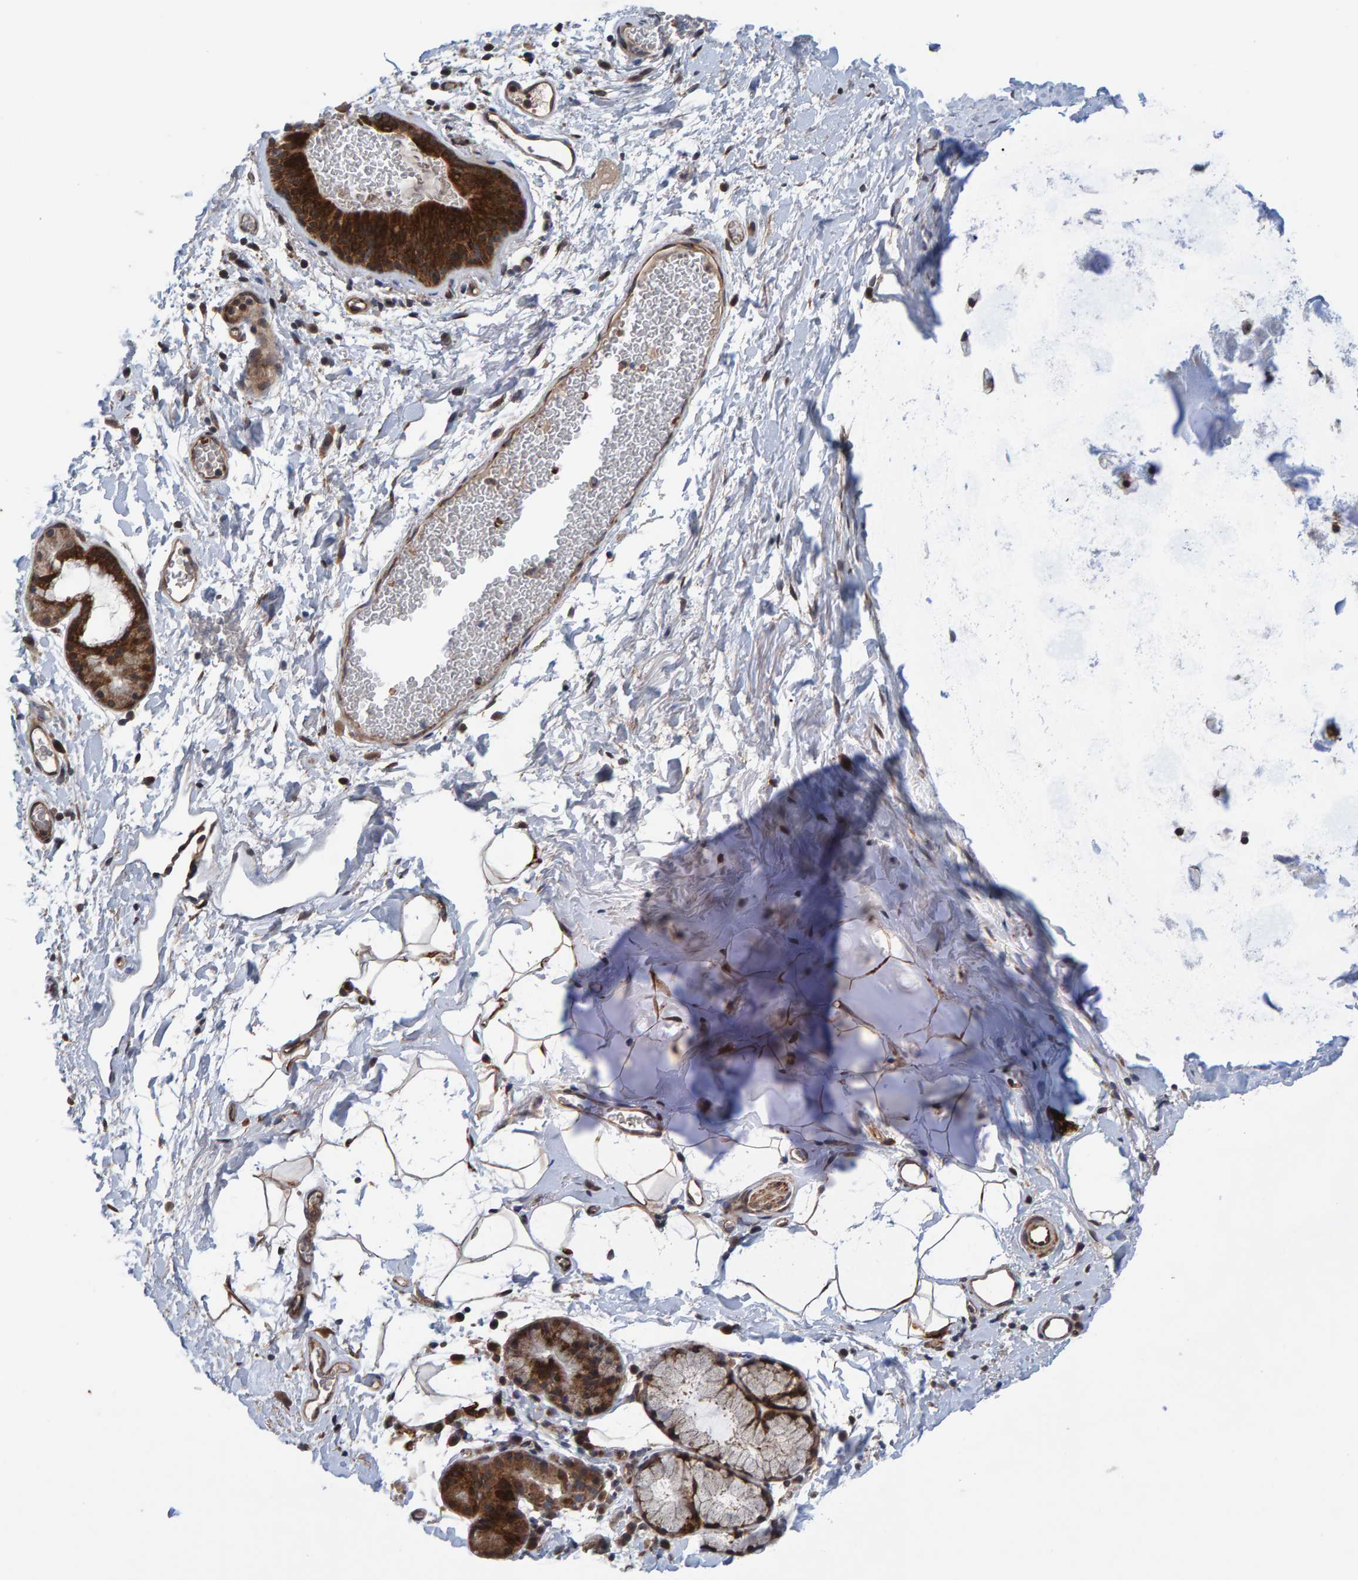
{"staining": {"intensity": "strong", "quantity": ">75%", "location": "cytoplasmic/membranous"}, "tissue": "bronchus", "cell_type": "Respiratory epithelial cells", "image_type": "normal", "snomed": [{"axis": "morphology", "description": "Normal tissue, NOS"}, {"axis": "topography", "description": "Cartilage tissue"}, {"axis": "topography", "description": "Bronchus"}], "caption": "Immunohistochemical staining of benign human bronchus shows >75% levels of strong cytoplasmic/membranous protein positivity in about >75% of respiratory epithelial cells. The protein of interest is stained brown, and the nuclei are stained in blue (DAB (3,3'-diaminobenzidine) IHC with brightfield microscopy, high magnification).", "gene": "MFSD6L", "patient": {"sex": "female", "age": 53}}